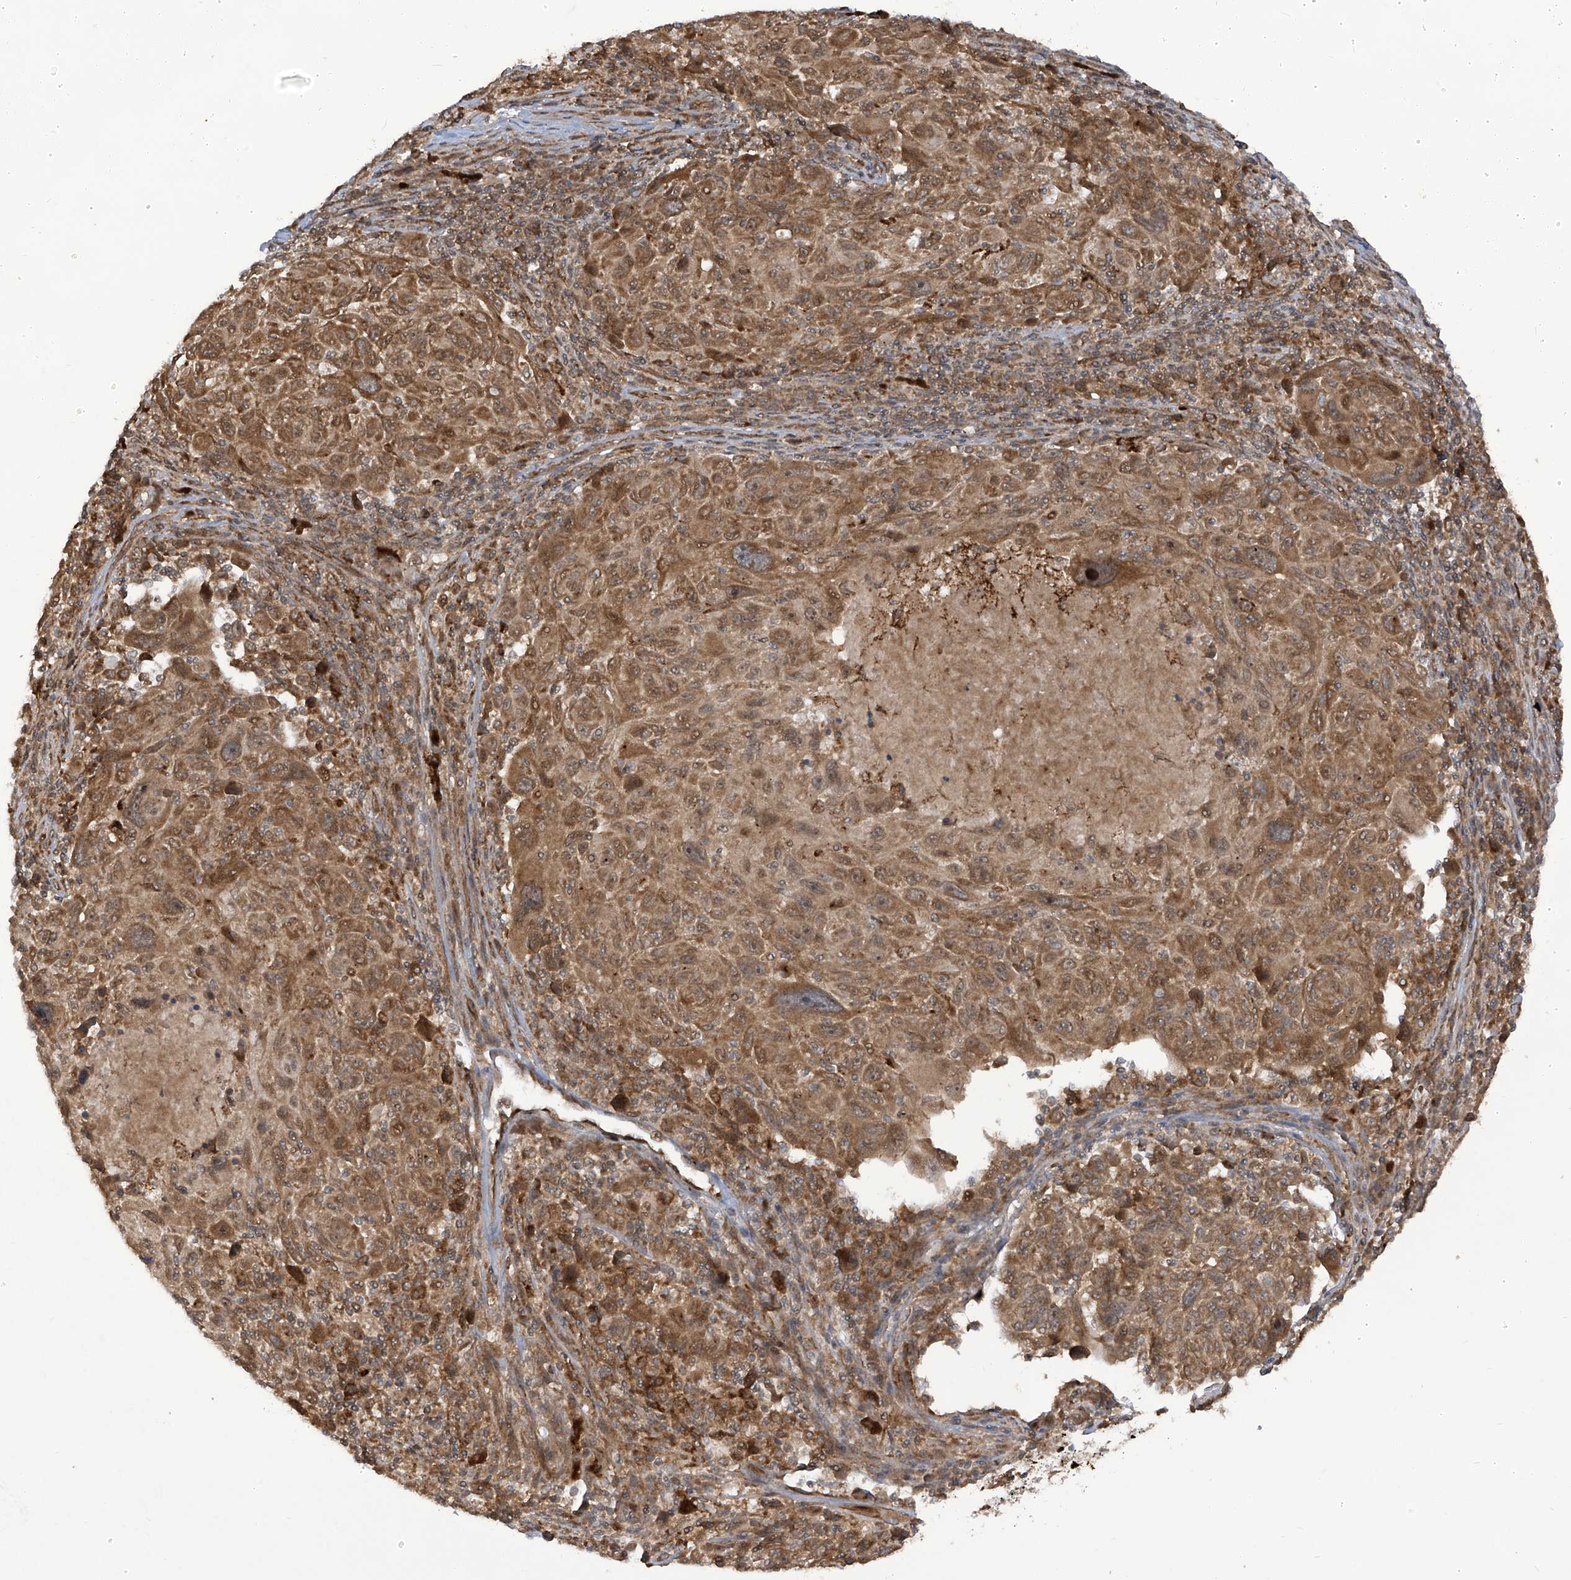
{"staining": {"intensity": "moderate", "quantity": ">75%", "location": "cytoplasmic/membranous"}, "tissue": "melanoma", "cell_type": "Tumor cells", "image_type": "cancer", "snomed": [{"axis": "morphology", "description": "Malignant melanoma, NOS"}, {"axis": "topography", "description": "Skin"}], "caption": "The photomicrograph displays staining of malignant melanoma, revealing moderate cytoplasmic/membranous protein staining (brown color) within tumor cells. The protein of interest is shown in brown color, while the nuclei are stained blue.", "gene": "TRIM67", "patient": {"sex": "male", "age": 53}}